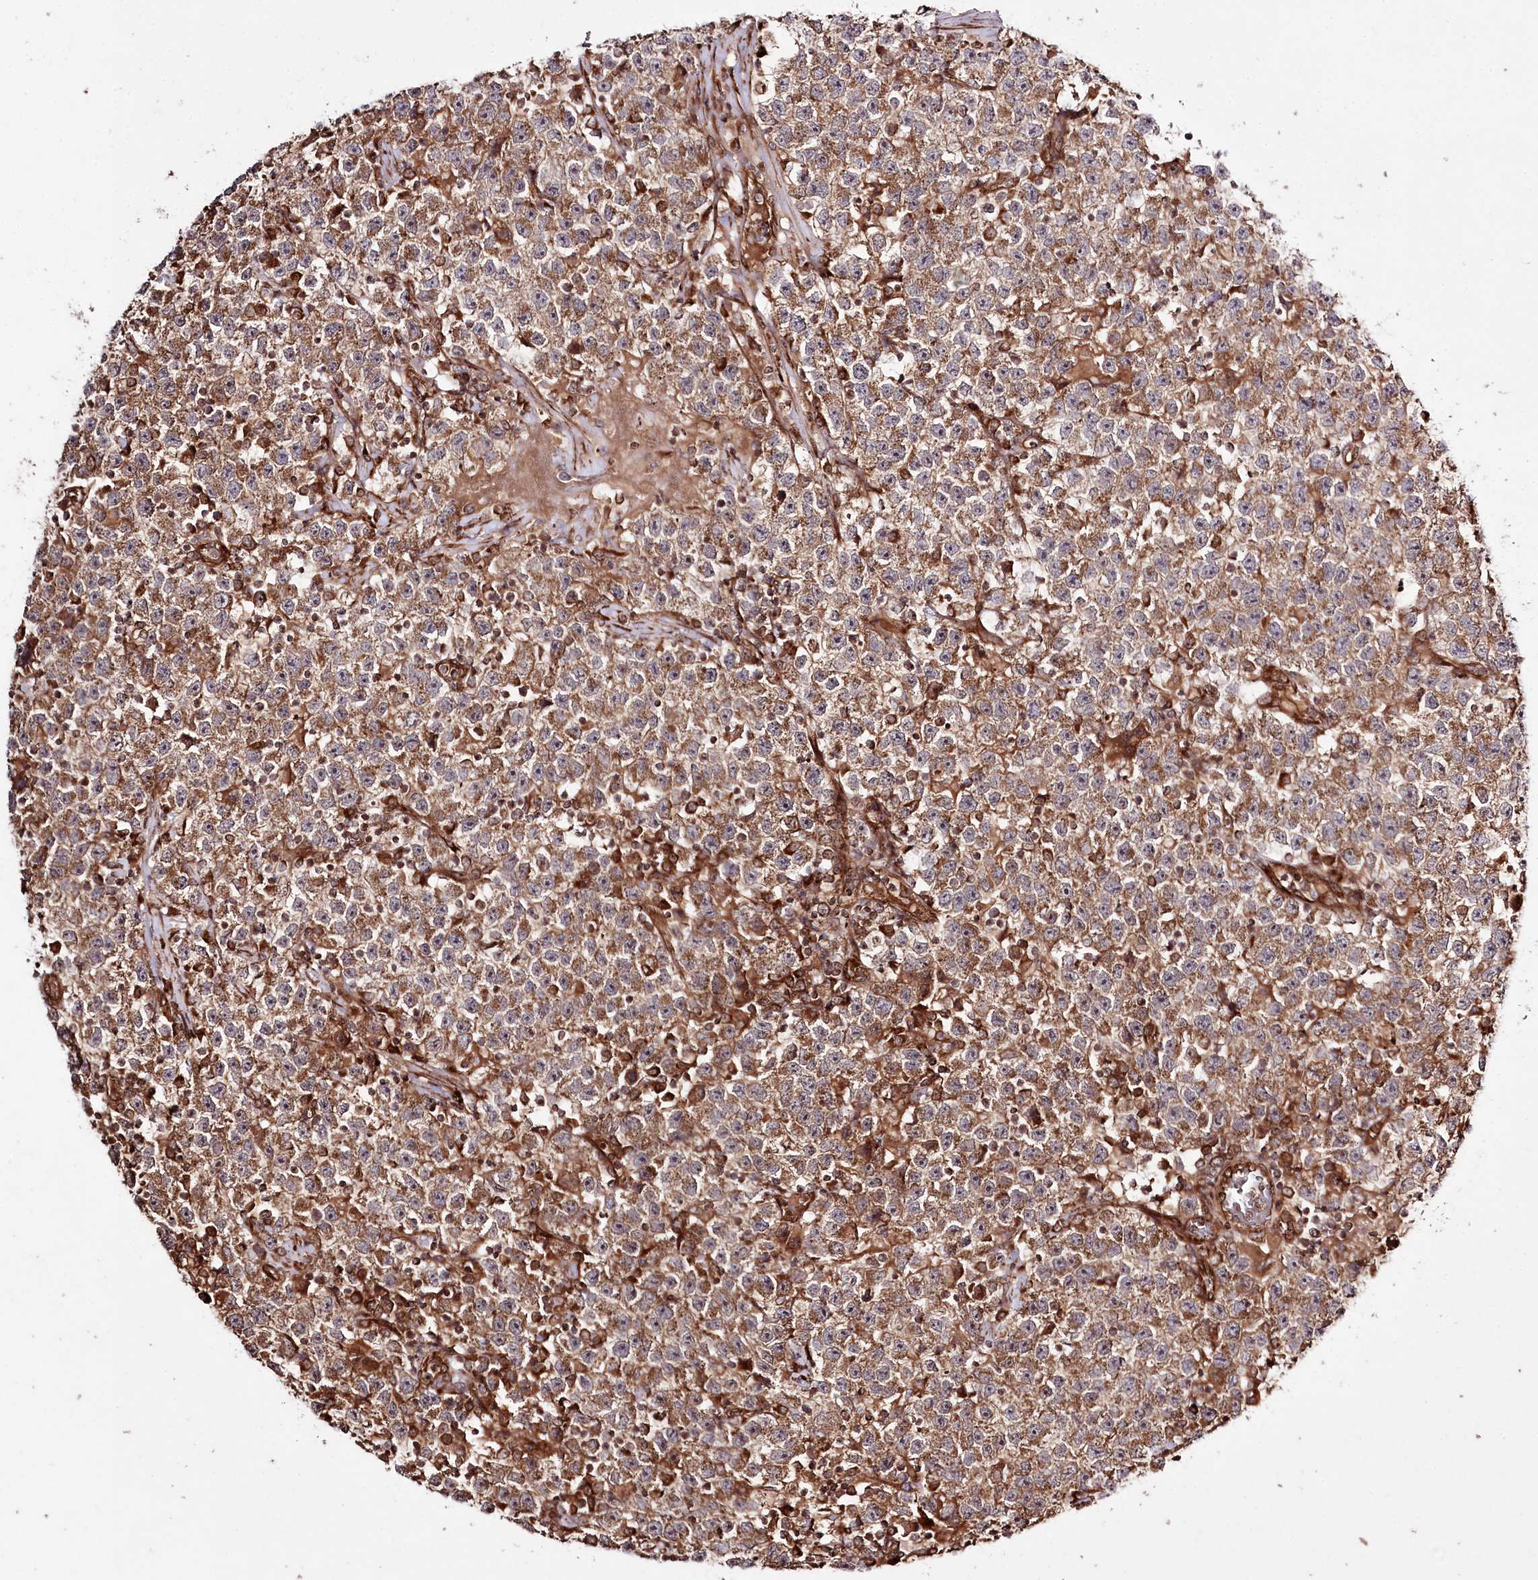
{"staining": {"intensity": "moderate", "quantity": ">75%", "location": "cytoplasmic/membranous"}, "tissue": "testis cancer", "cell_type": "Tumor cells", "image_type": "cancer", "snomed": [{"axis": "morphology", "description": "Seminoma, NOS"}, {"axis": "topography", "description": "Testis"}], "caption": "Moderate cytoplasmic/membranous staining for a protein is identified in about >75% of tumor cells of testis cancer using IHC.", "gene": "REXO2", "patient": {"sex": "male", "age": 22}}